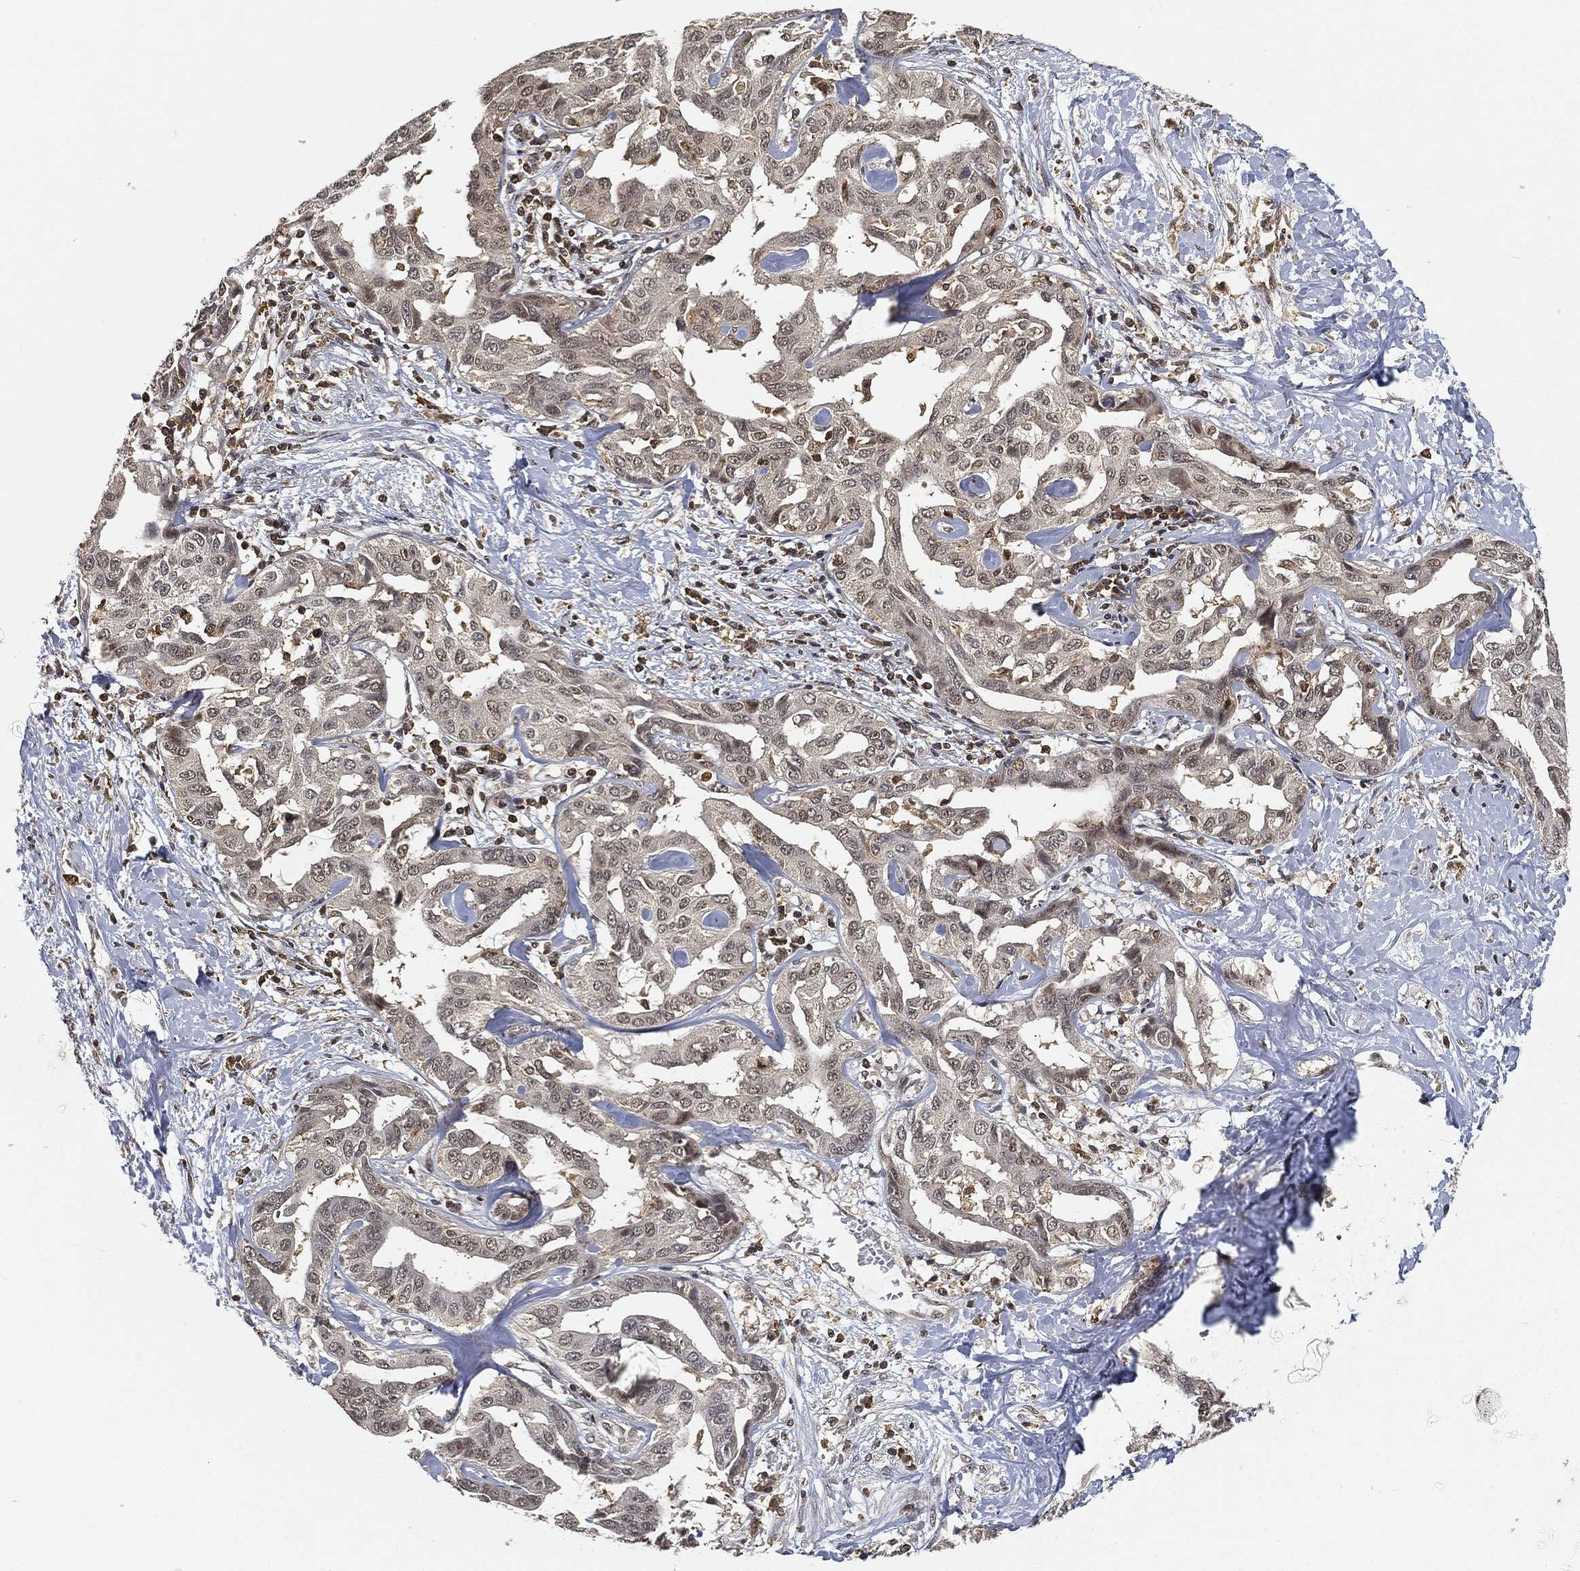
{"staining": {"intensity": "negative", "quantity": "none", "location": "none"}, "tissue": "liver cancer", "cell_type": "Tumor cells", "image_type": "cancer", "snomed": [{"axis": "morphology", "description": "Cholangiocarcinoma"}, {"axis": "topography", "description": "Liver"}], "caption": "The micrograph shows no staining of tumor cells in liver cancer.", "gene": "WDR26", "patient": {"sex": "male", "age": 59}}